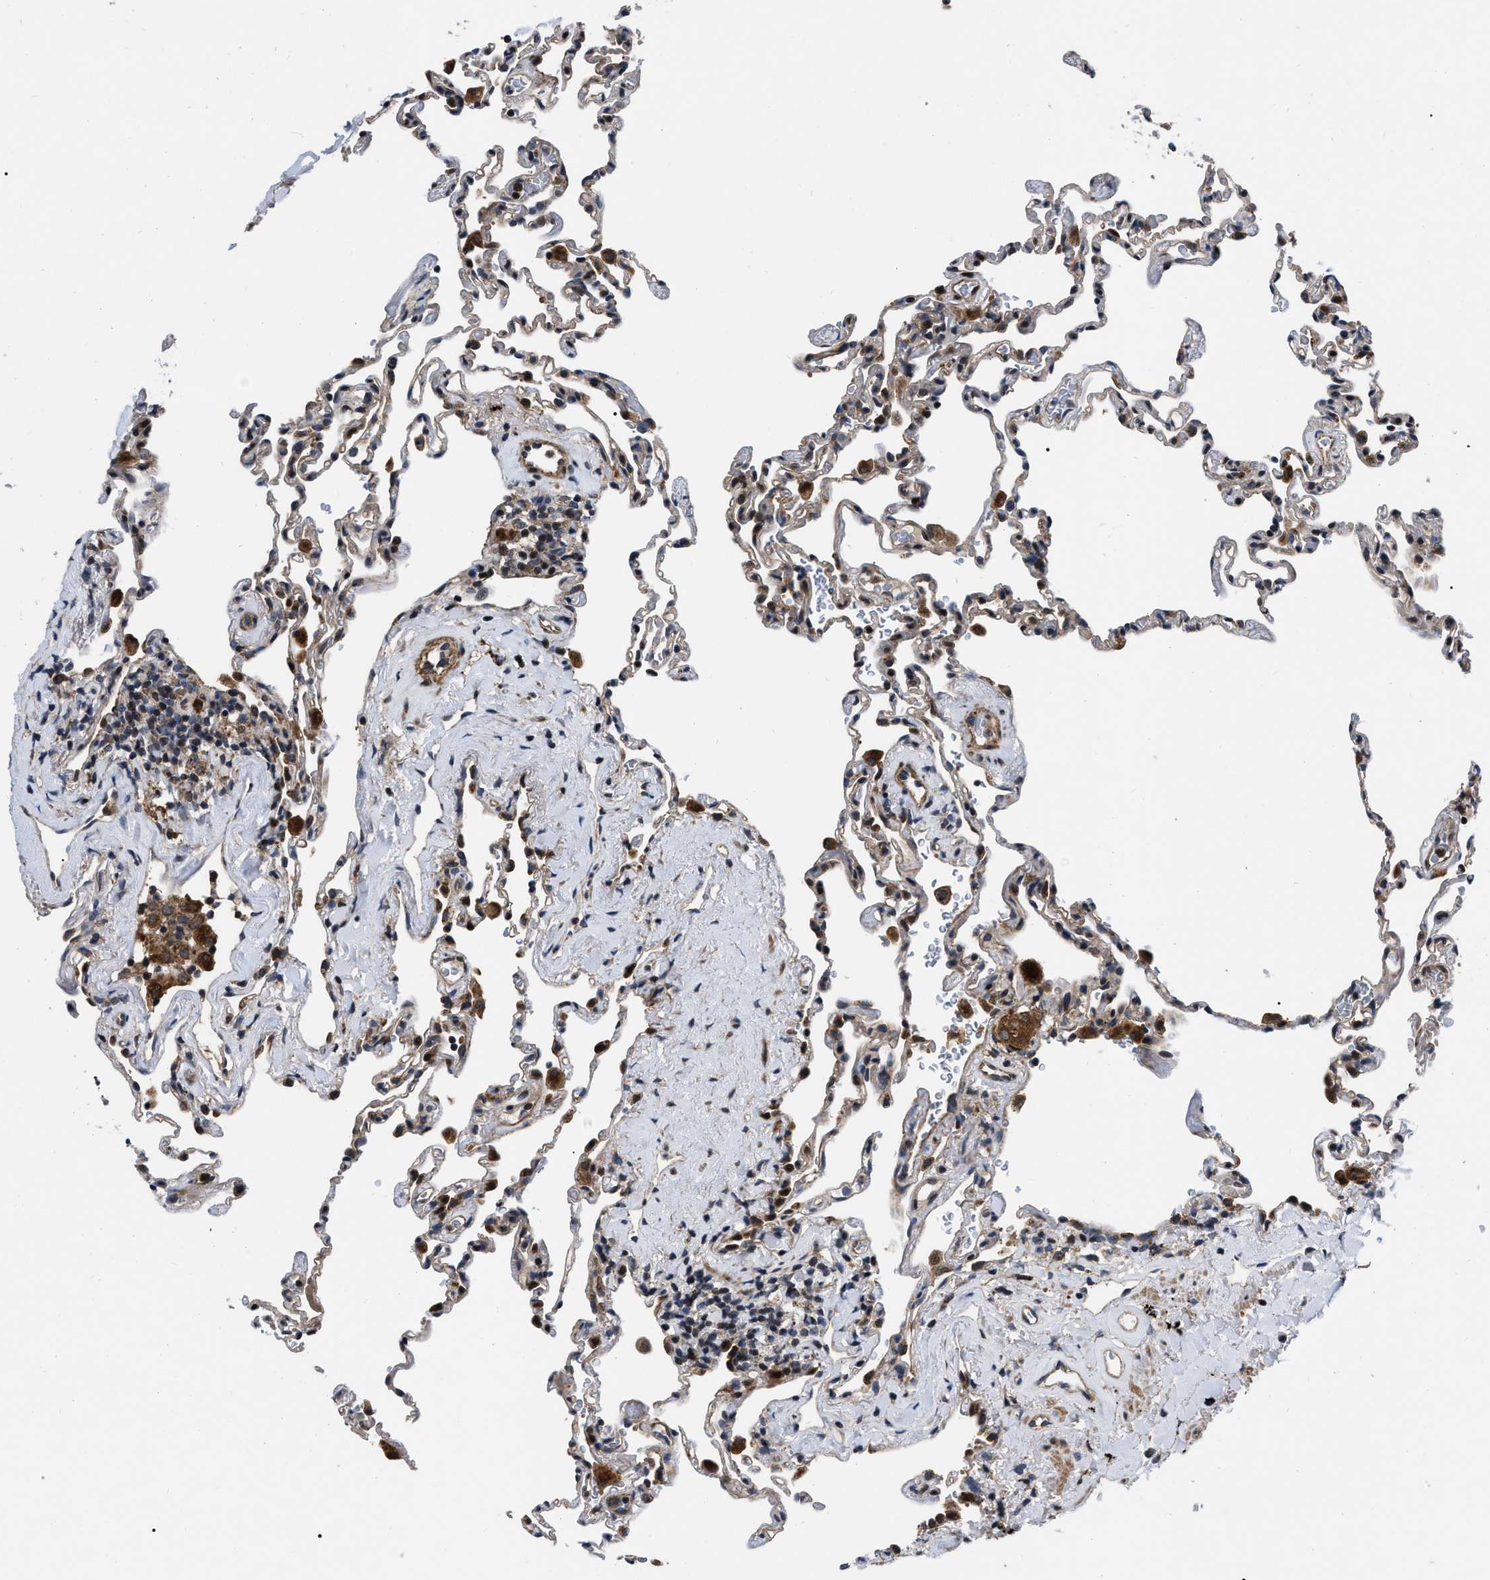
{"staining": {"intensity": "strong", "quantity": "<25%", "location": "nuclear"}, "tissue": "lung", "cell_type": "Alveolar cells", "image_type": "normal", "snomed": [{"axis": "morphology", "description": "Normal tissue, NOS"}, {"axis": "topography", "description": "Lung"}], "caption": "Immunohistochemistry (IHC) staining of unremarkable lung, which exhibits medium levels of strong nuclear staining in about <25% of alveolar cells indicating strong nuclear protein staining. The staining was performed using DAB (3,3'-diaminobenzidine) (brown) for protein detection and nuclei were counterstained in hematoxylin (blue).", "gene": "PPWD1", "patient": {"sex": "male", "age": 59}}